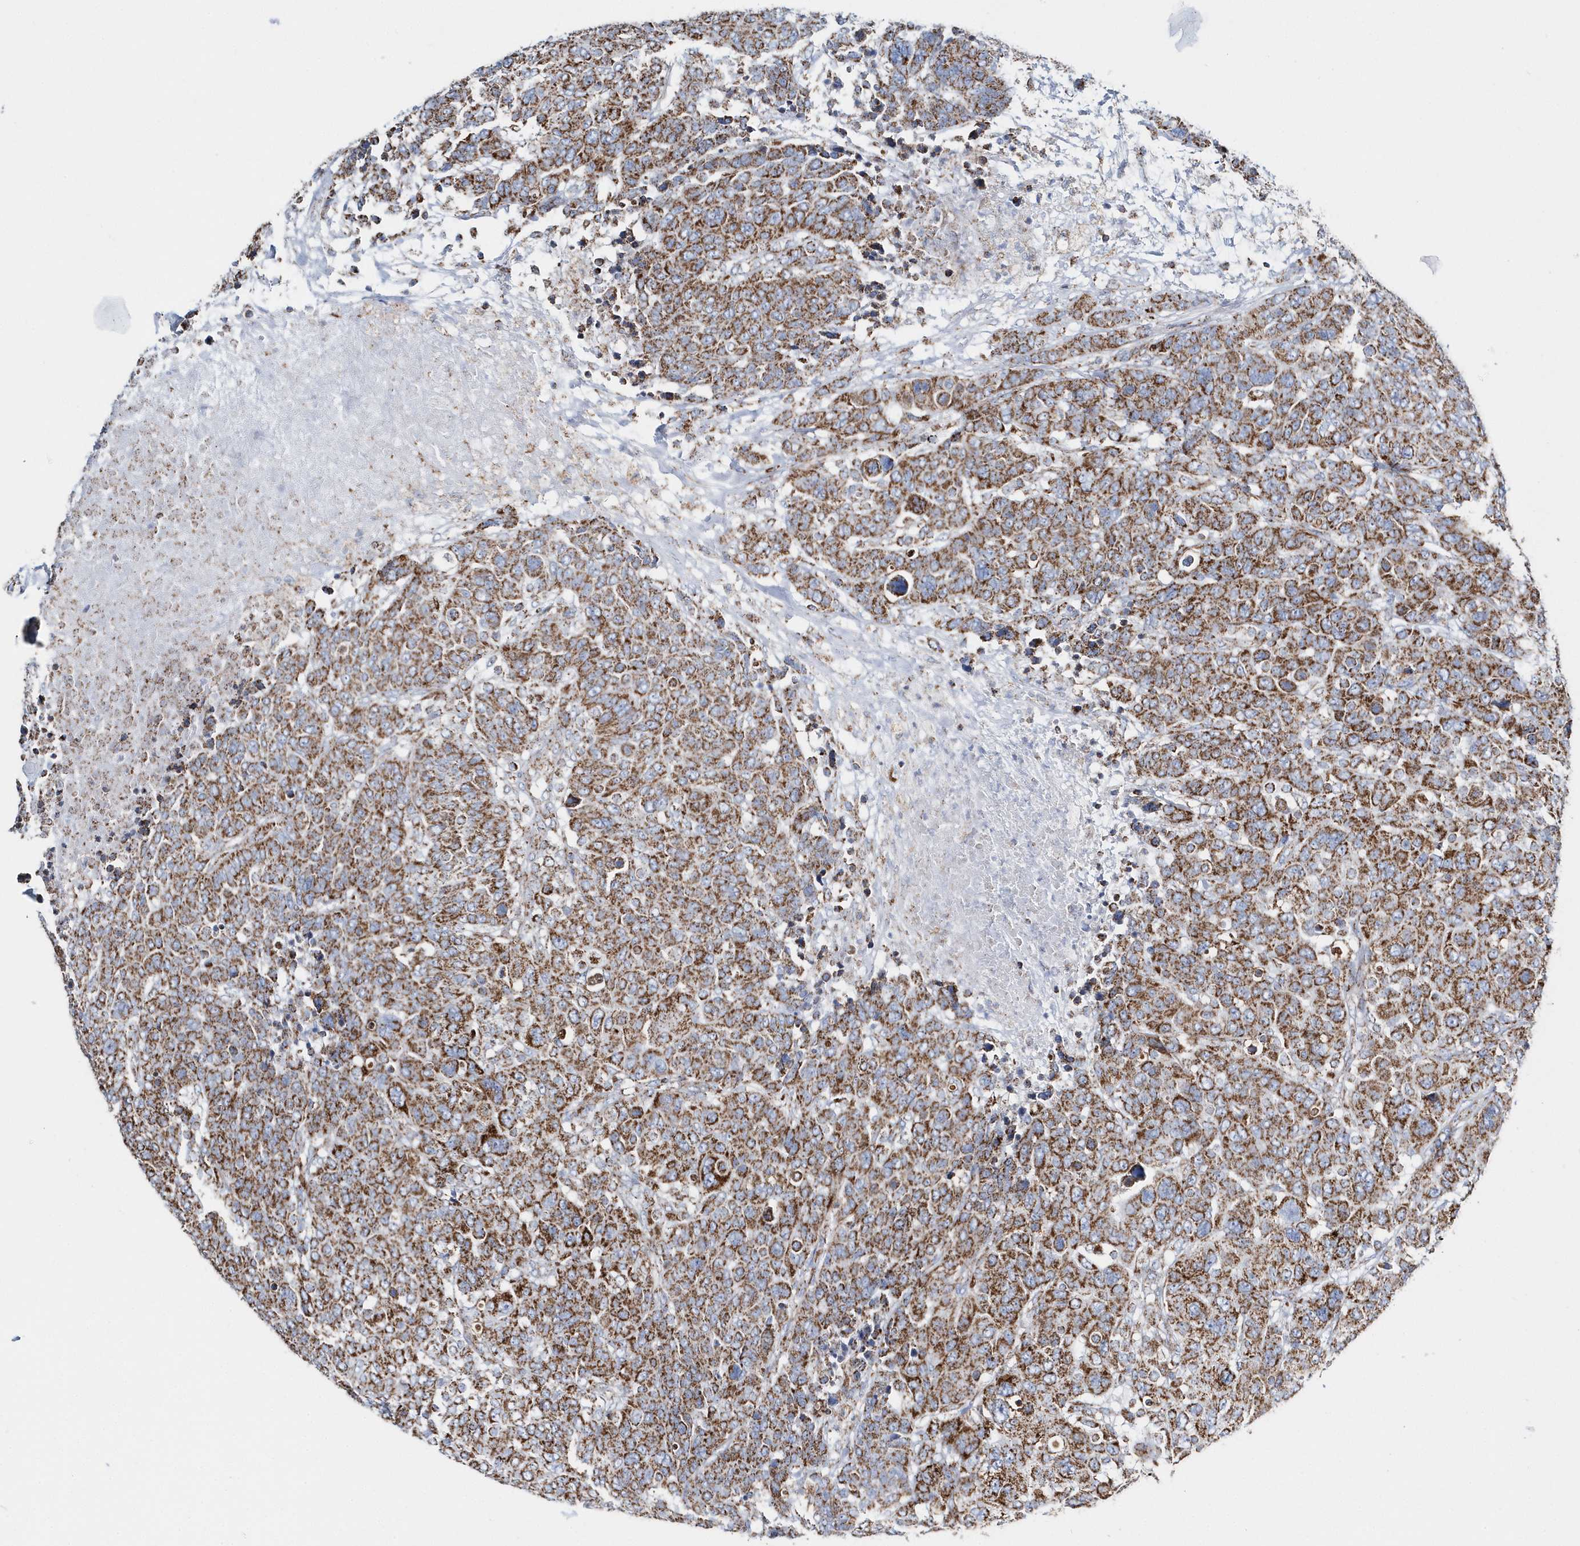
{"staining": {"intensity": "moderate", "quantity": ">75%", "location": "cytoplasmic/membranous"}, "tissue": "breast cancer", "cell_type": "Tumor cells", "image_type": "cancer", "snomed": [{"axis": "morphology", "description": "Duct carcinoma"}, {"axis": "topography", "description": "Breast"}], "caption": "Immunohistochemistry (IHC) of breast cancer (intraductal carcinoma) displays medium levels of moderate cytoplasmic/membranous staining in approximately >75% of tumor cells.", "gene": "TMCO6", "patient": {"sex": "female", "age": 37}}